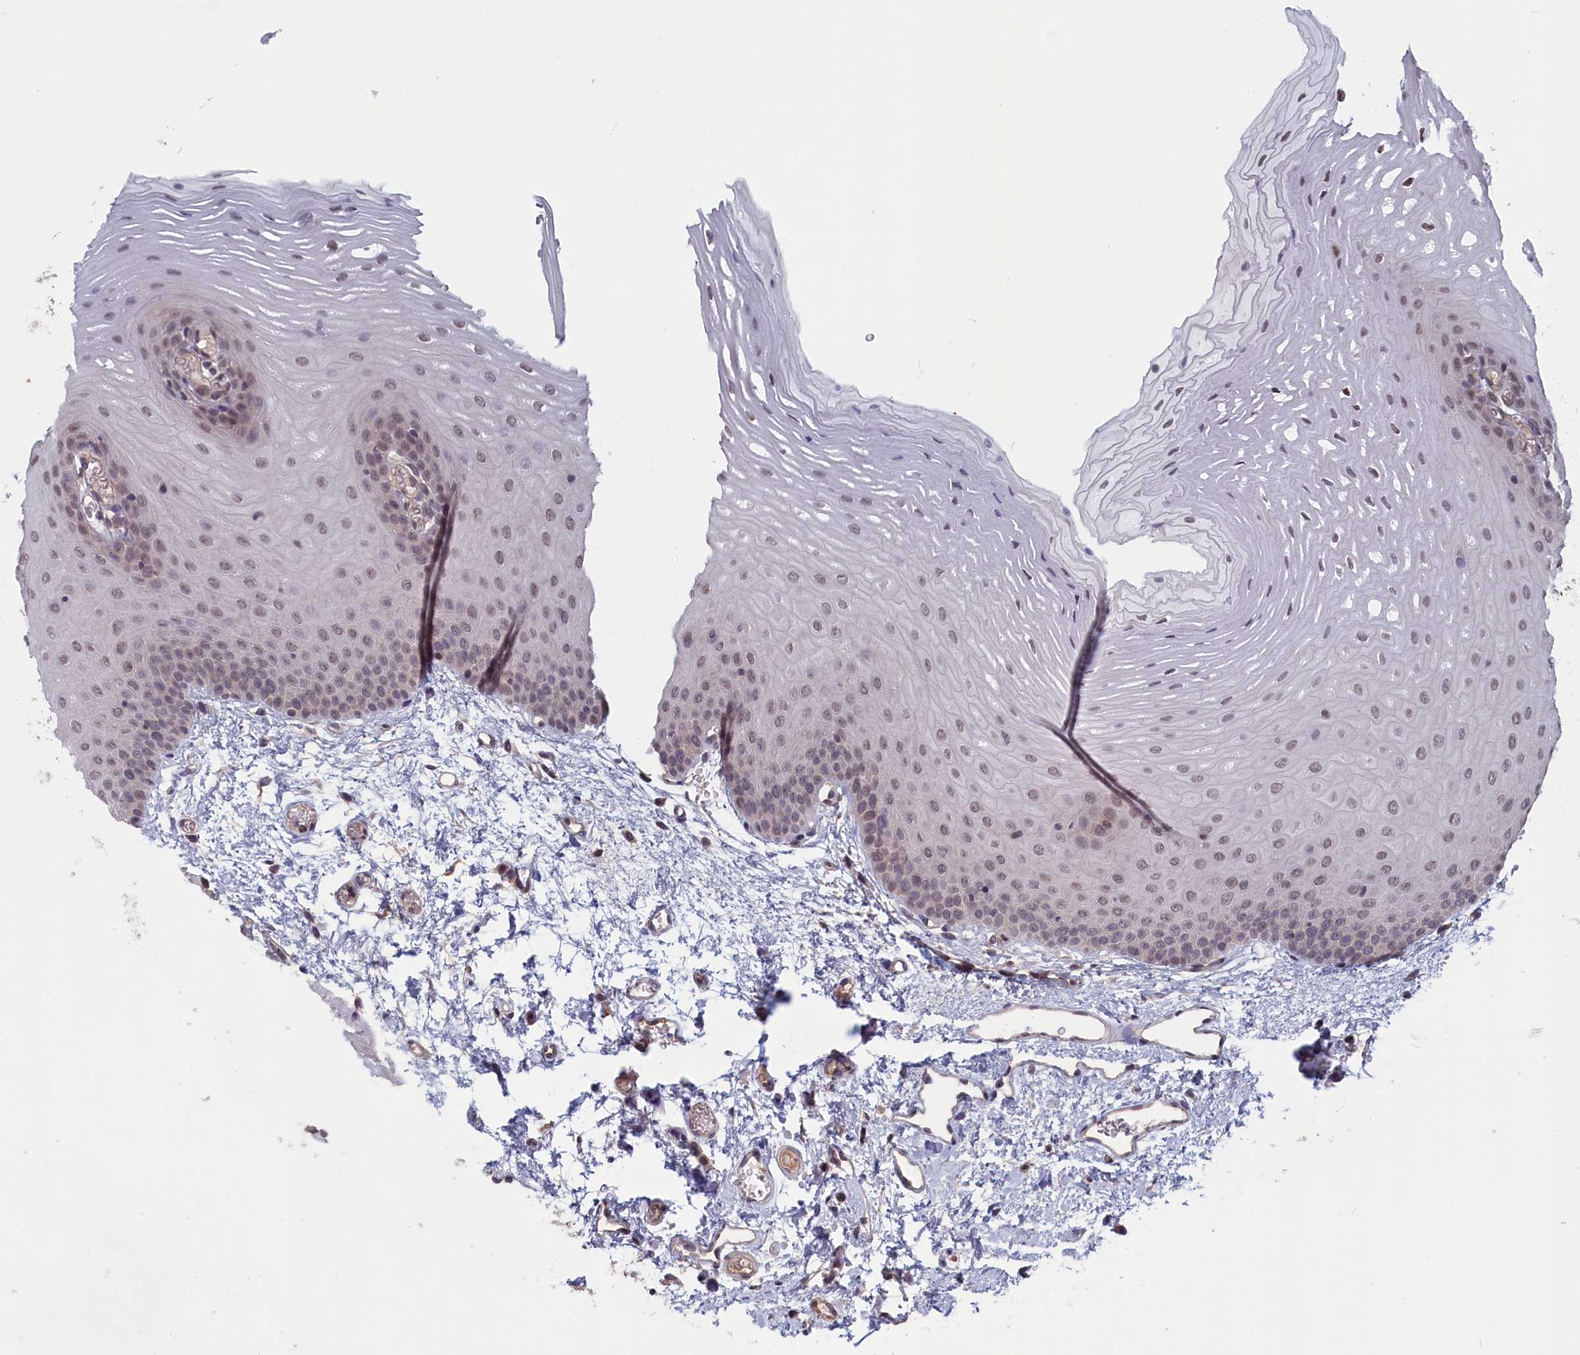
{"staining": {"intensity": "weak", "quantity": "<25%", "location": "cytoplasmic/membranous"}, "tissue": "oral mucosa", "cell_type": "Squamous epithelial cells", "image_type": "normal", "snomed": [{"axis": "morphology", "description": "Normal tissue, NOS"}, {"axis": "topography", "description": "Oral tissue"}], "caption": "Immunohistochemistry (IHC) micrograph of benign oral mucosa: human oral mucosa stained with DAB (3,3'-diaminobenzidine) reveals no significant protein positivity in squamous epithelial cells.", "gene": "PLP2", "patient": {"sex": "female", "age": 70}}